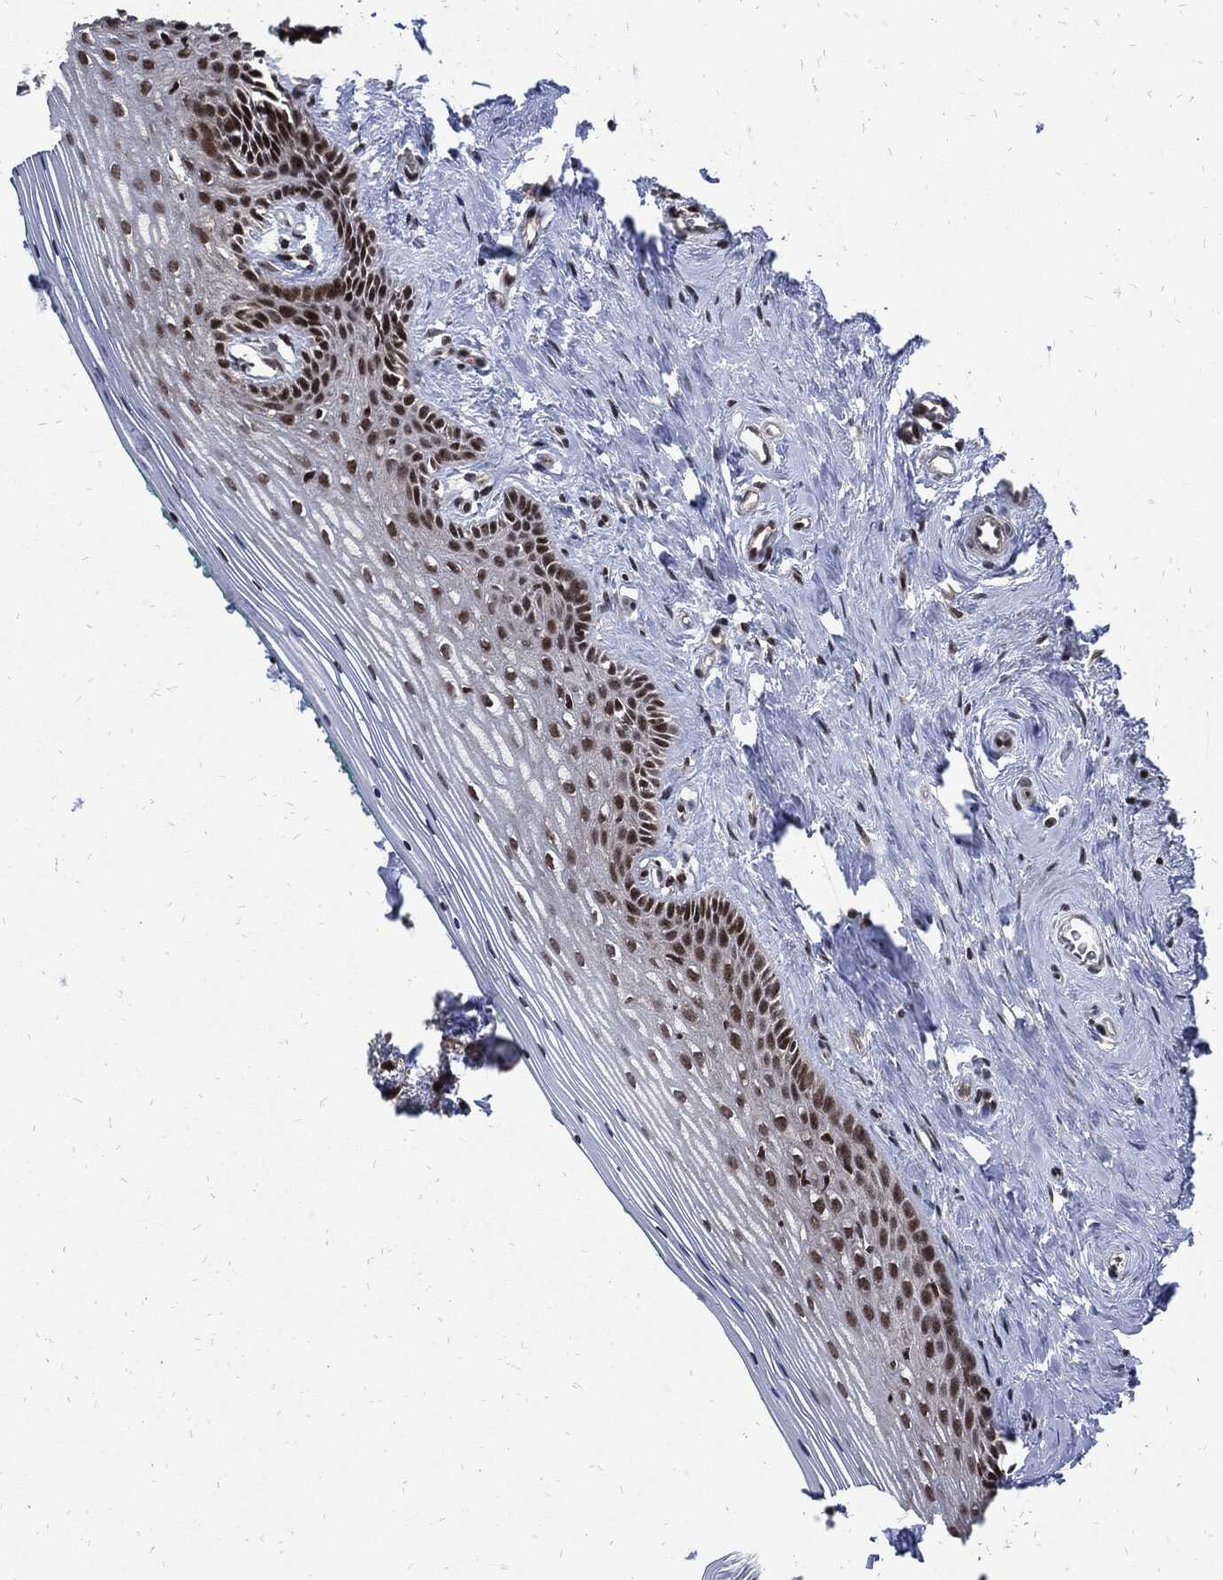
{"staining": {"intensity": "strong", "quantity": "25%-75%", "location": "nuclear"}, "tissue": "vagina", "cell_type": "Squamous epithelial cells", "image_type": "normal", "snomed": [{"axis": "morphology", "description": "Normal tissue, NOS"}, {"axis": "topography", "description": "Vagina"}], "caption": "A brown stain highlights strong nuclear expression of a protein in squamous epithelial cells of normal human vagina. (DAB (3,3'-diaminobenzidine) = brown stain, brightfield microscopy at high magnification).", "gene": "ZNF775", "patient": {"sex": "female", "age": 45}}